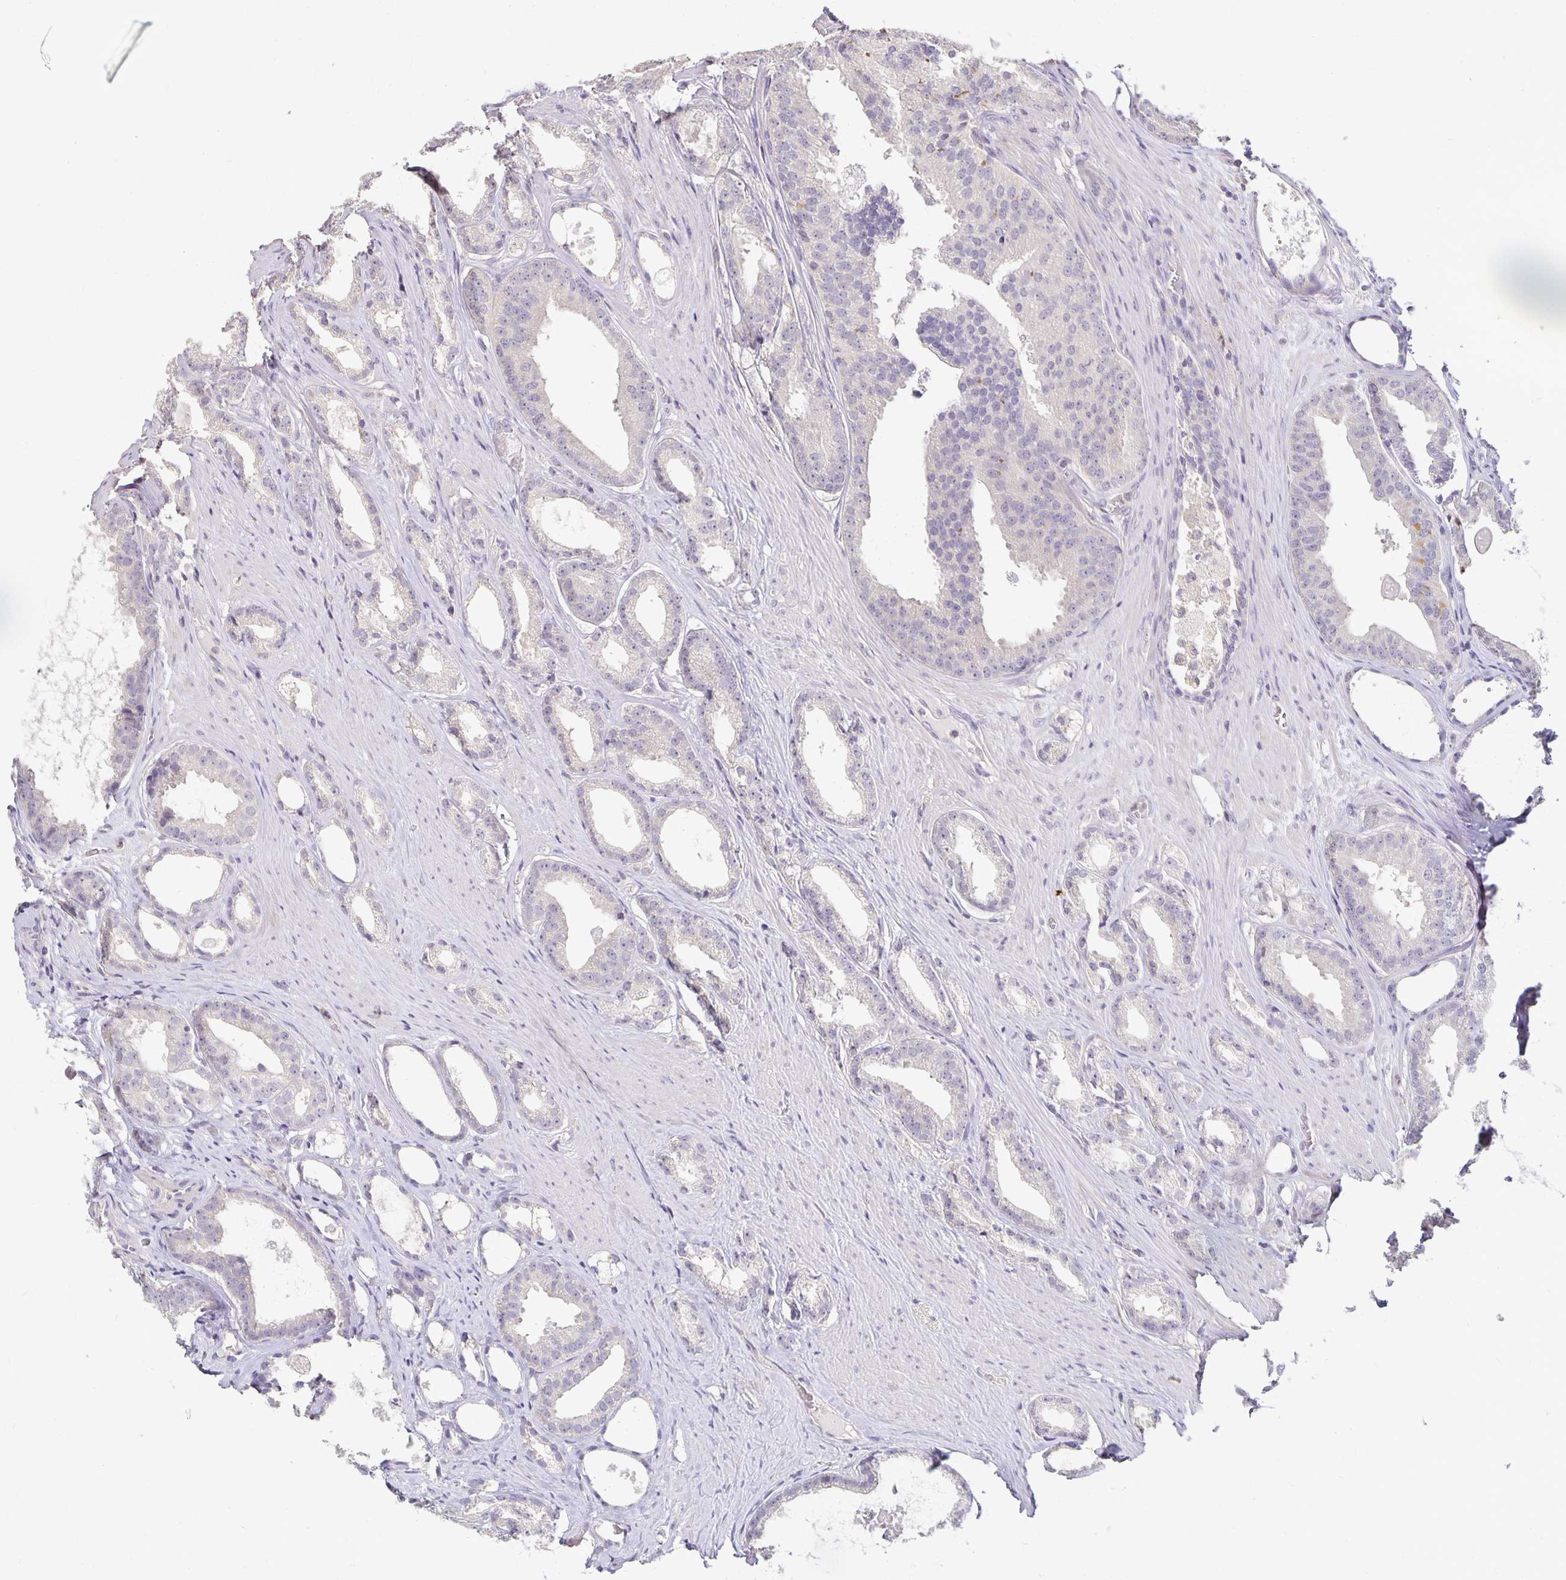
{"staining": {"intensity": "negative", "quantity": "none", "location": "none"}, "tissue": "prostate cancer", "cell_type": "Tumor cells", "image_type": "cancer", "snomed": [{"axis": "morphology", "description": "Adenocarcinoma, Low grade"}, {"axis": "topography", "description": "Prostate"}], "caption": "Prostate adenocarcinoma (low-grade) was stained to show a protein in brown. There is no significant expression in tumor cells.", "gene": "CST6", "patient": {"sex": "male", "age": 65}}